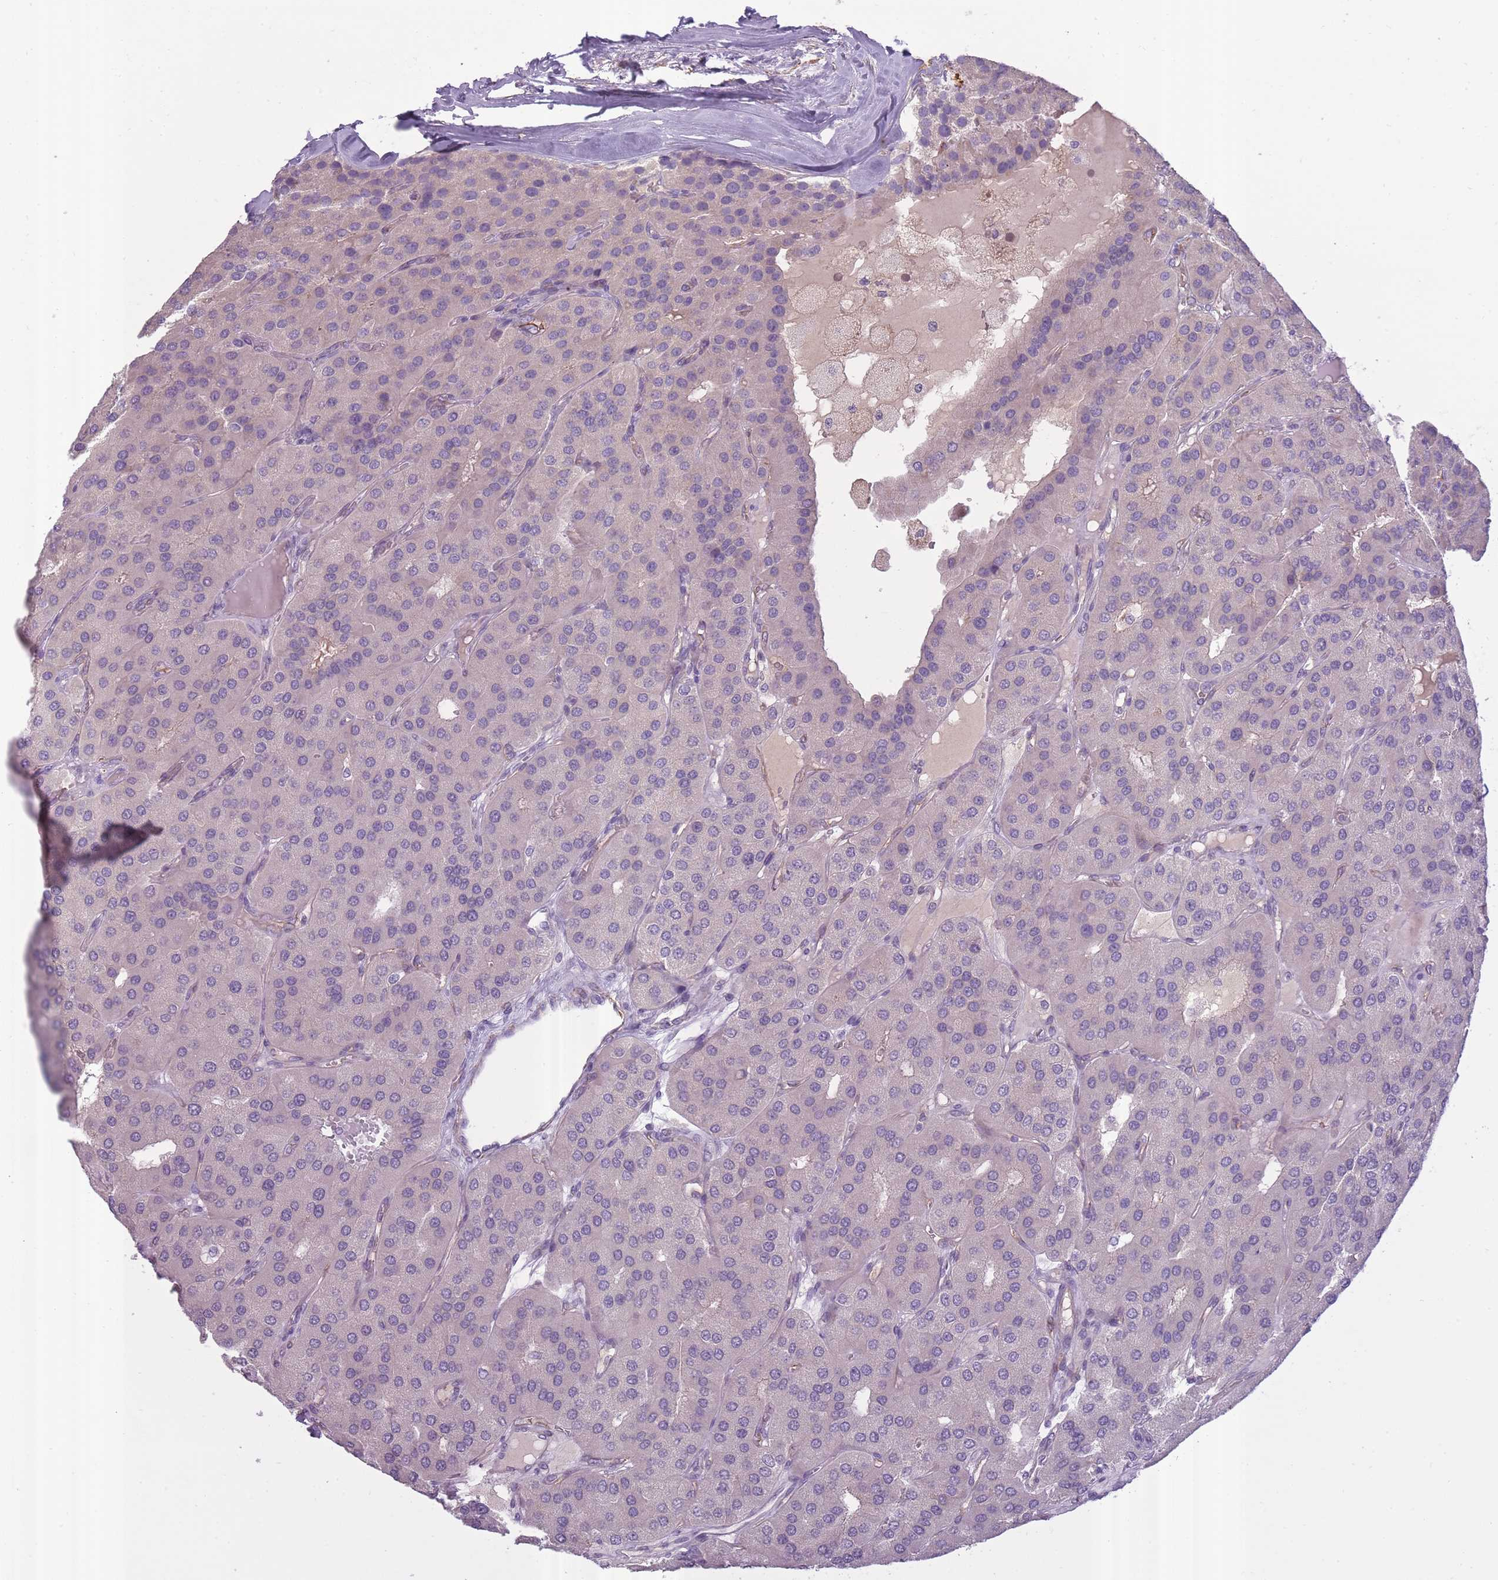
{"staining": {"intensity": "negative", "quantity": "none", "location": "none"}, "tissue": "parathyroid gland", "cell_type": "Glandular cells", "image_type": "normal", "snomed": [{"axis": "morphology", "description": "Normal tissue, NOS"}, {"axis": "morphology", "description": "Adenoma, NOS"}, {"axis": "topography", "description": "Parathyroid gland"}], "caption": "An immunohistochemistry (IHC) photomicrograph of normal parathyroid gland is shown. There is no staining in glandular cells of parathyroid gland.", "gene": "SLC8A2", "patient": {"sex": "female", "age": 86}}